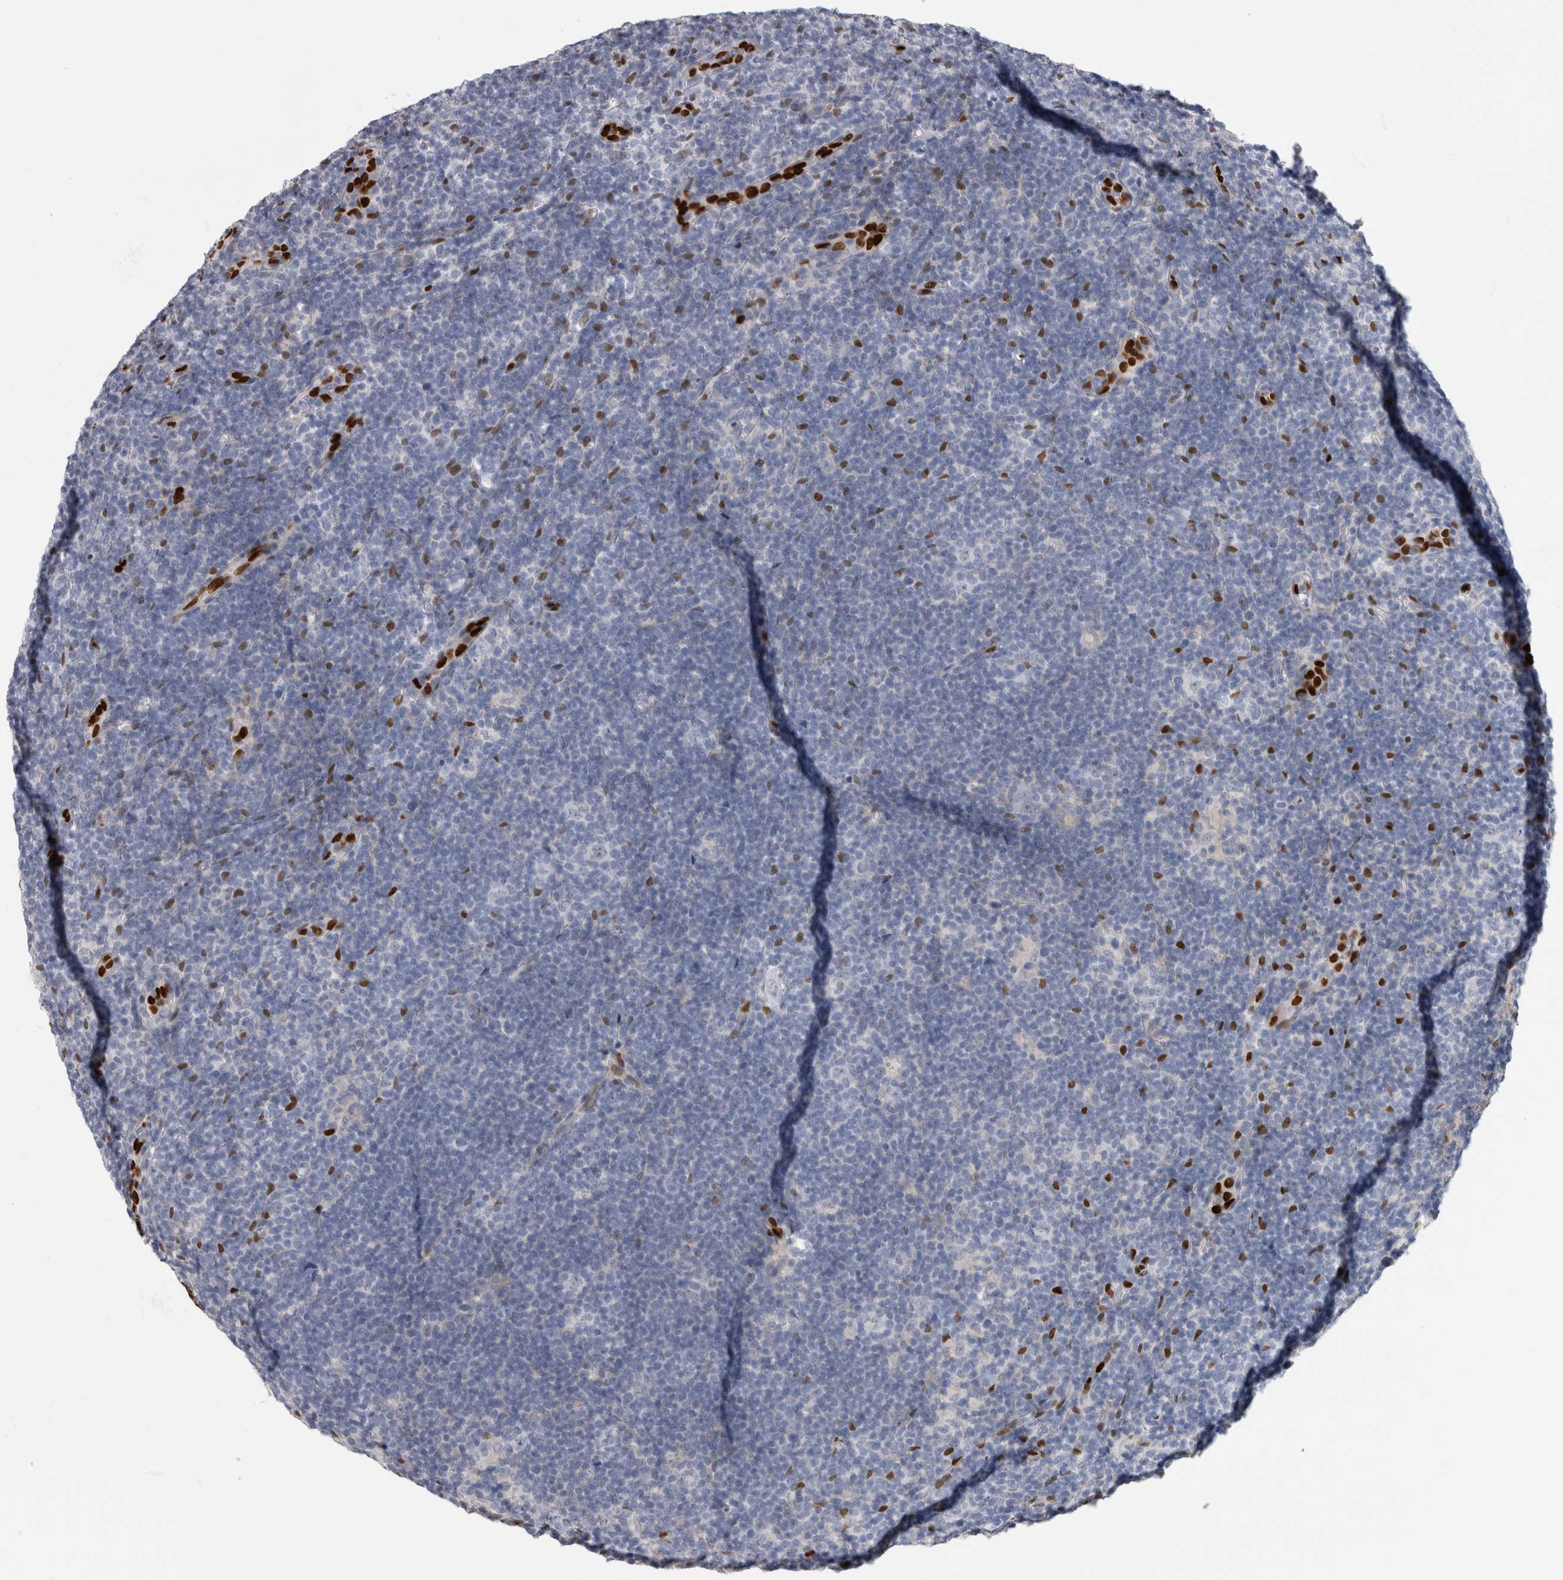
{"staining": {"intensity": "negative", "quantity": "none", "location": "none"}, "tissue": "lymphoma", "cell_type": "Tumor cells", "image_type": "cancer", "snomed": [{"axis": "morphology", "description": "Hodgkin's disease, NOS"}, {"axis": "topography", "description": "Lymph node"}], "caption": "High magnification brightfield microscopy of lymphoma stained with DAB (3,3'-diaminobenzidine) (brown) and counterstained with hematoxylin (blue): tumor cells show no significant staining.", "gene": "IL33", "patient": {"sex": "female", "age": 57}}